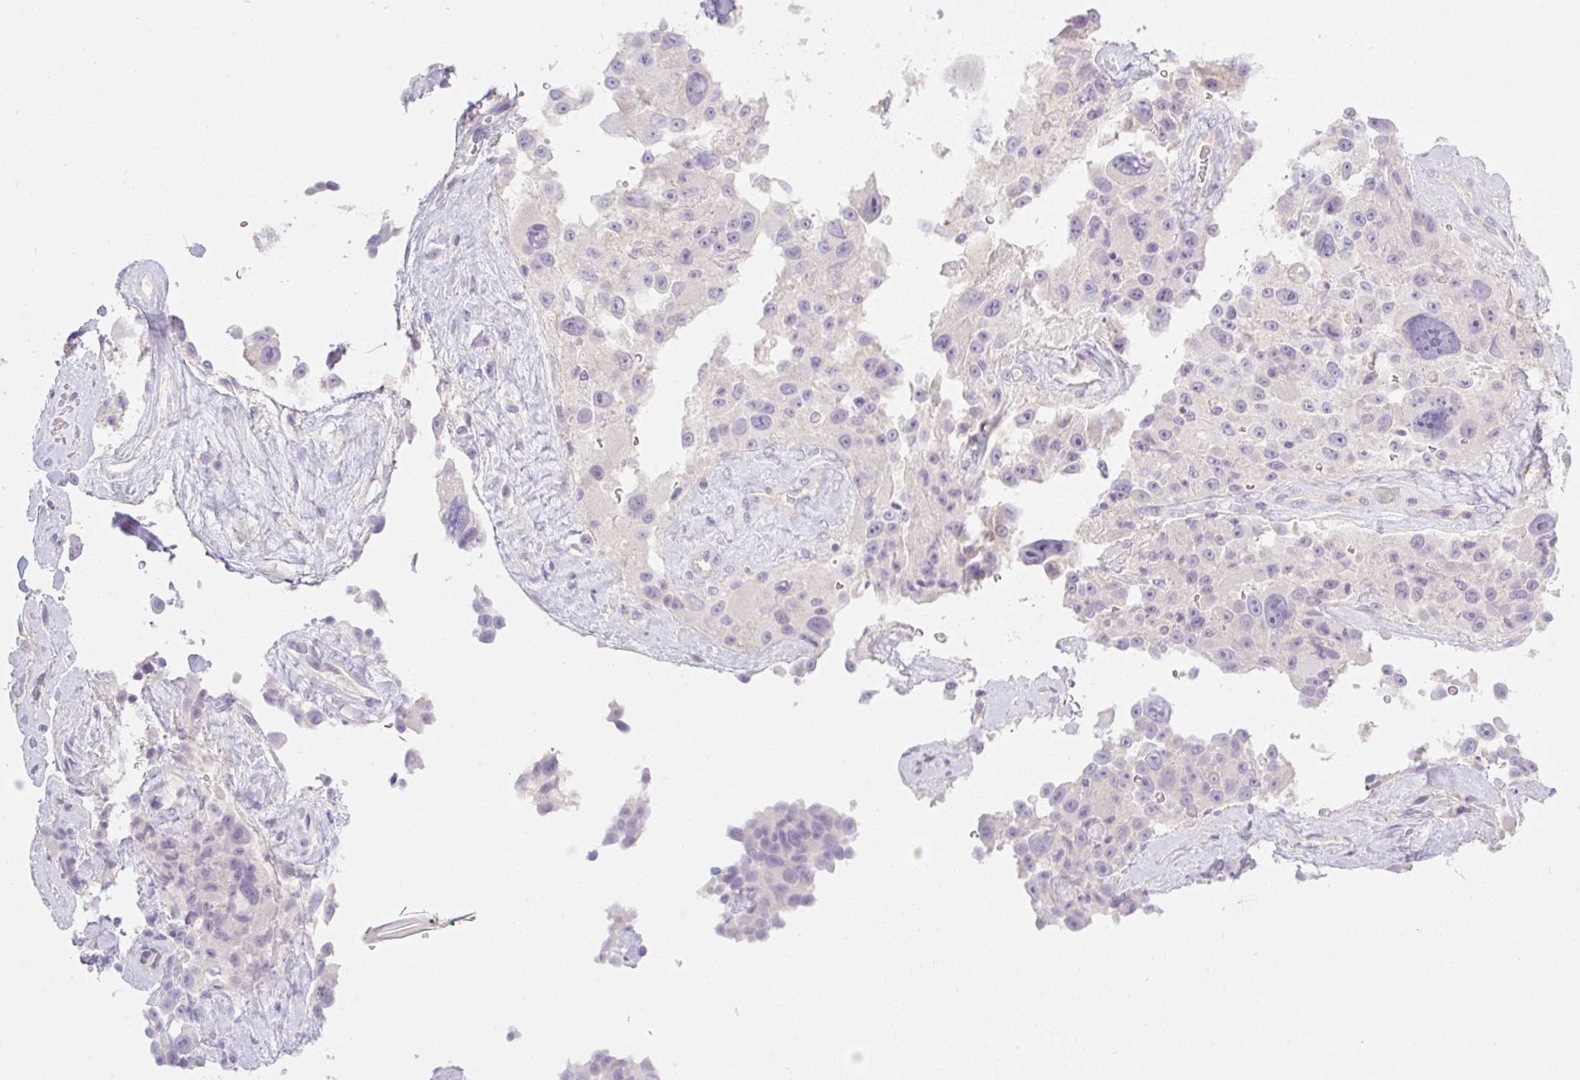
{"staining": {"intensity": "negative", "quantity": "none", "location": "none"}, "tissue": "melanoma", "cell_type": "Tumor cells", "image_type": "cancer", "snomed": [{"axis": "morphology", "description": "Malignant melanoma, Metastatic site"}, {"axis": "topography", "description": "Lymph node"}], "caption": "The micrograph displays no staining of tumor cells in melanoma.", "gene": "MIA2", "patient": {"sex": "male", "age": 62}}